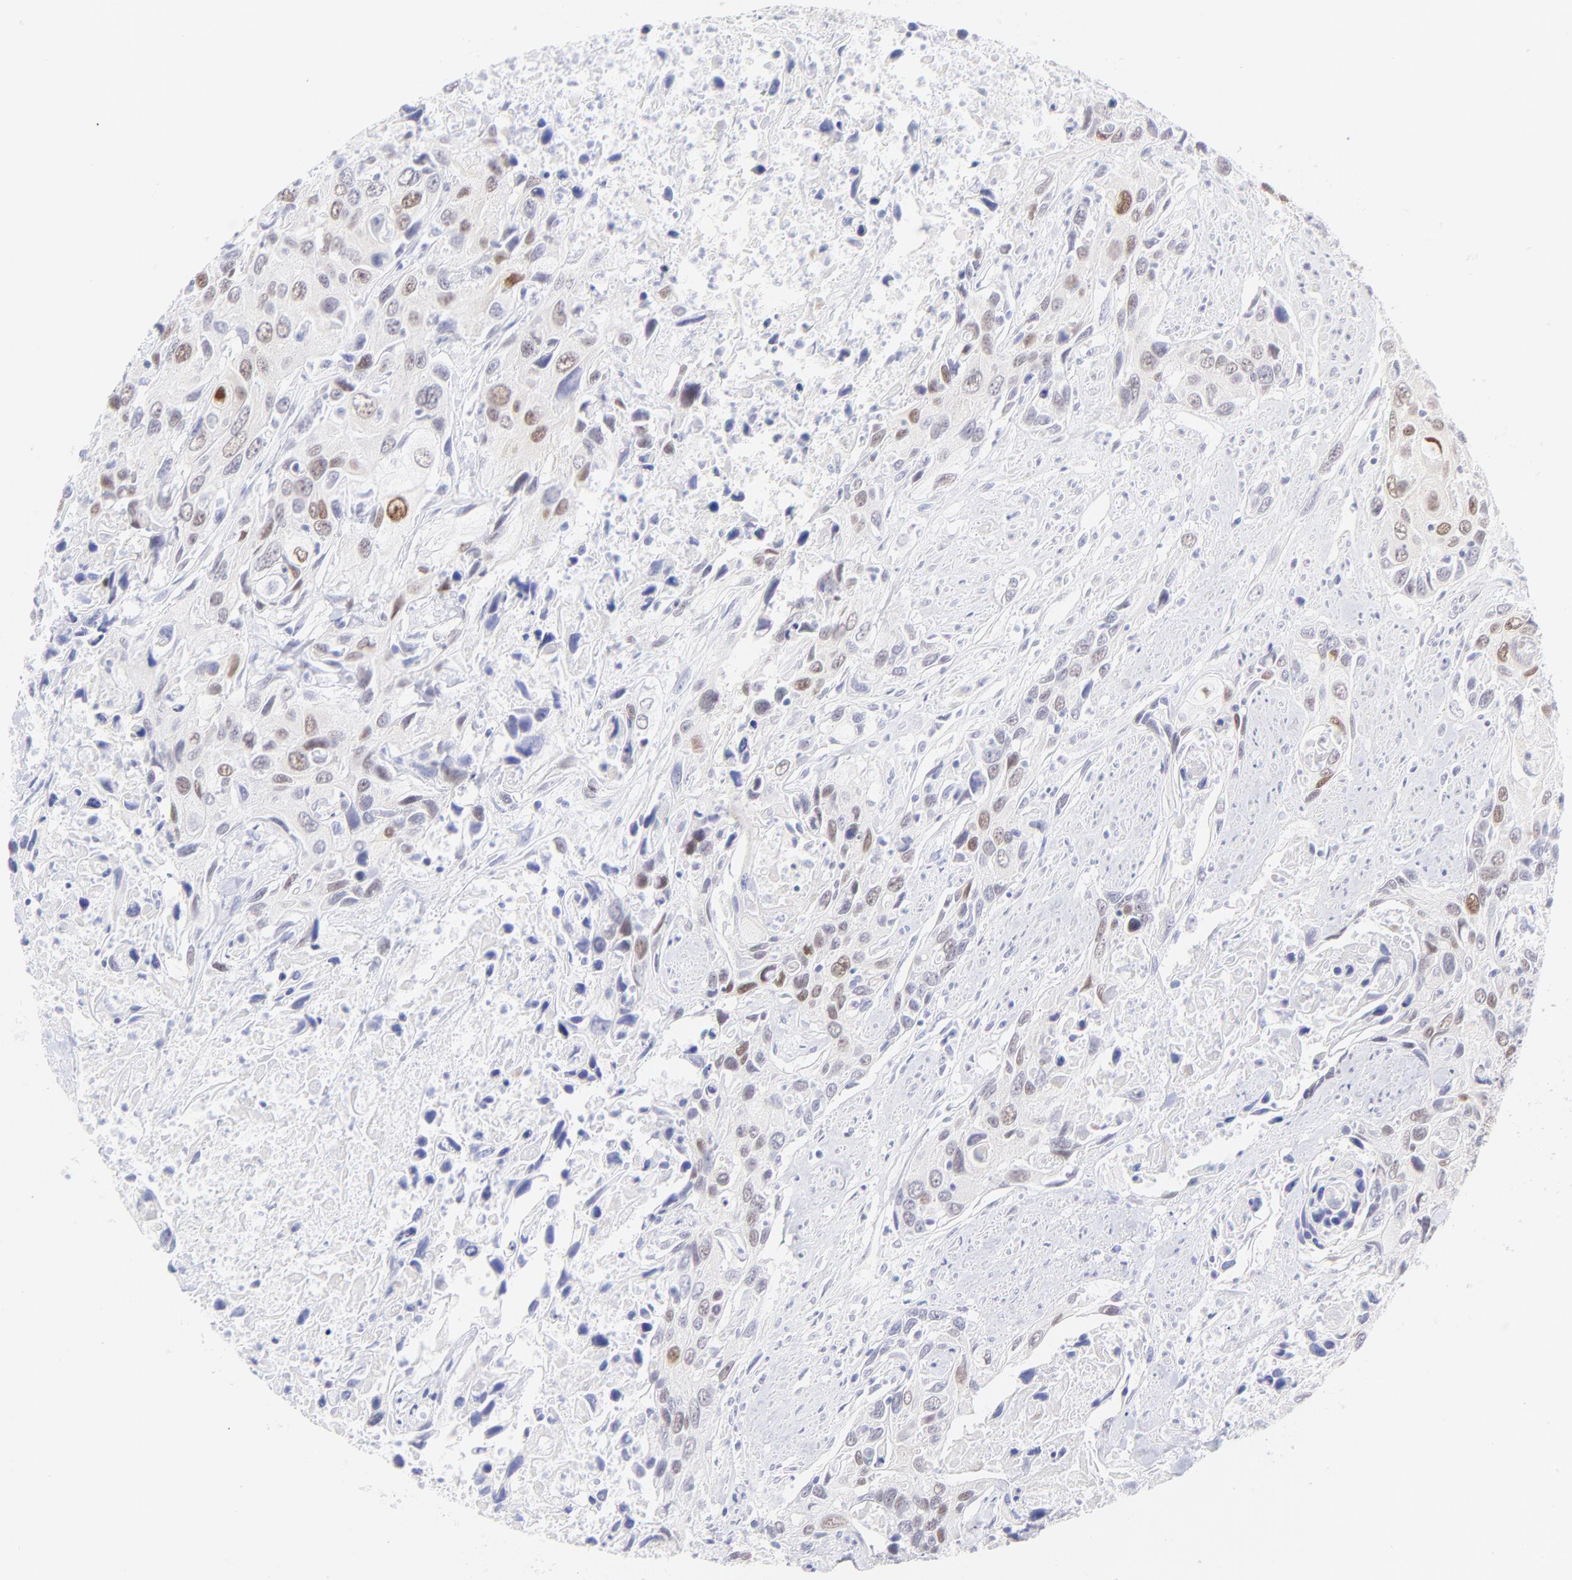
{"staining": {"intensity": "weak", "quantity": "<25%", "location": "nuclear"}, "tissue": "urothelial cancer", "cell_type": "Tumor cells", "image_type": "cancer", "snomed": [{"axis": "morphology", "description": "Urothelial carcinoma, High grade"}, {"axis": "topography", "description": "Urinary bladder"}], "caption": "DAB (3,3'-diaminobenzidine) immunohistochemical staining of human urothelial cancer exhibits no significant positivity in tumor cells. (Brightfield microscopy of DAB IHC at high magnification).", "gene": "KLF4", "patient": {"sex": "male", "age": 71}}